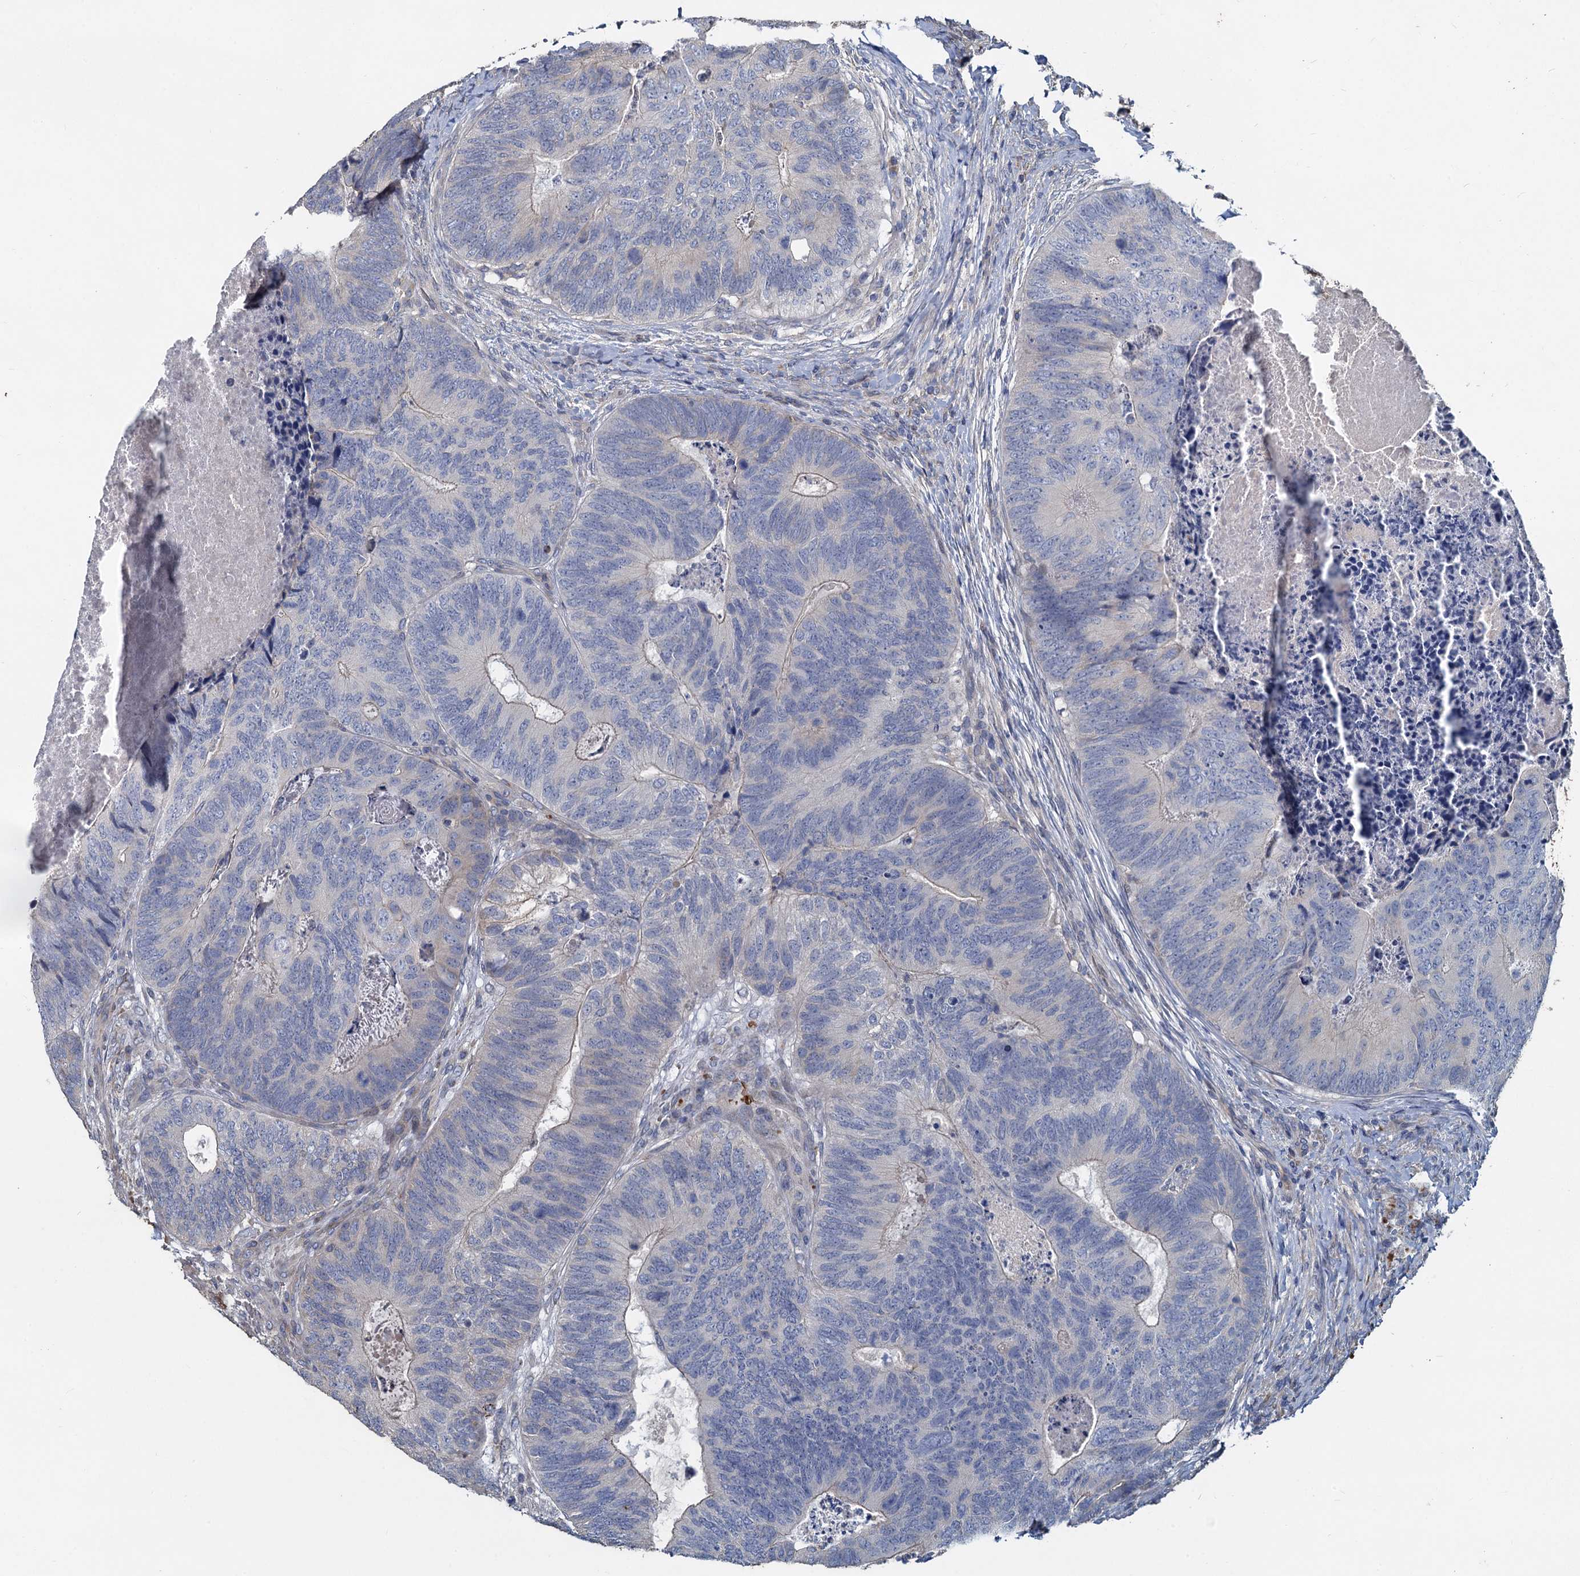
{"staining": {"intensity": "negative", "quantity": "none", "location": "none"}, "tissue": "colorectal cancer", "cell_type": "Tumor cells", "image_type": "cancer", "snomed": [{"axis": "morphology", "description": "Adenocarcinoma, NOS"}, {"axis": "topography", "description": "Colon"}], "caption": "IHC micrograph of human adenocarcinoma (colorectal) stained for a protein (brown), which reveals no expression in tumor cells. (Immunohistochemistry, brightfield microscopy, high magnification).", "gene": "TCTN2", "patient": {"sex": "female", "age": 67}}